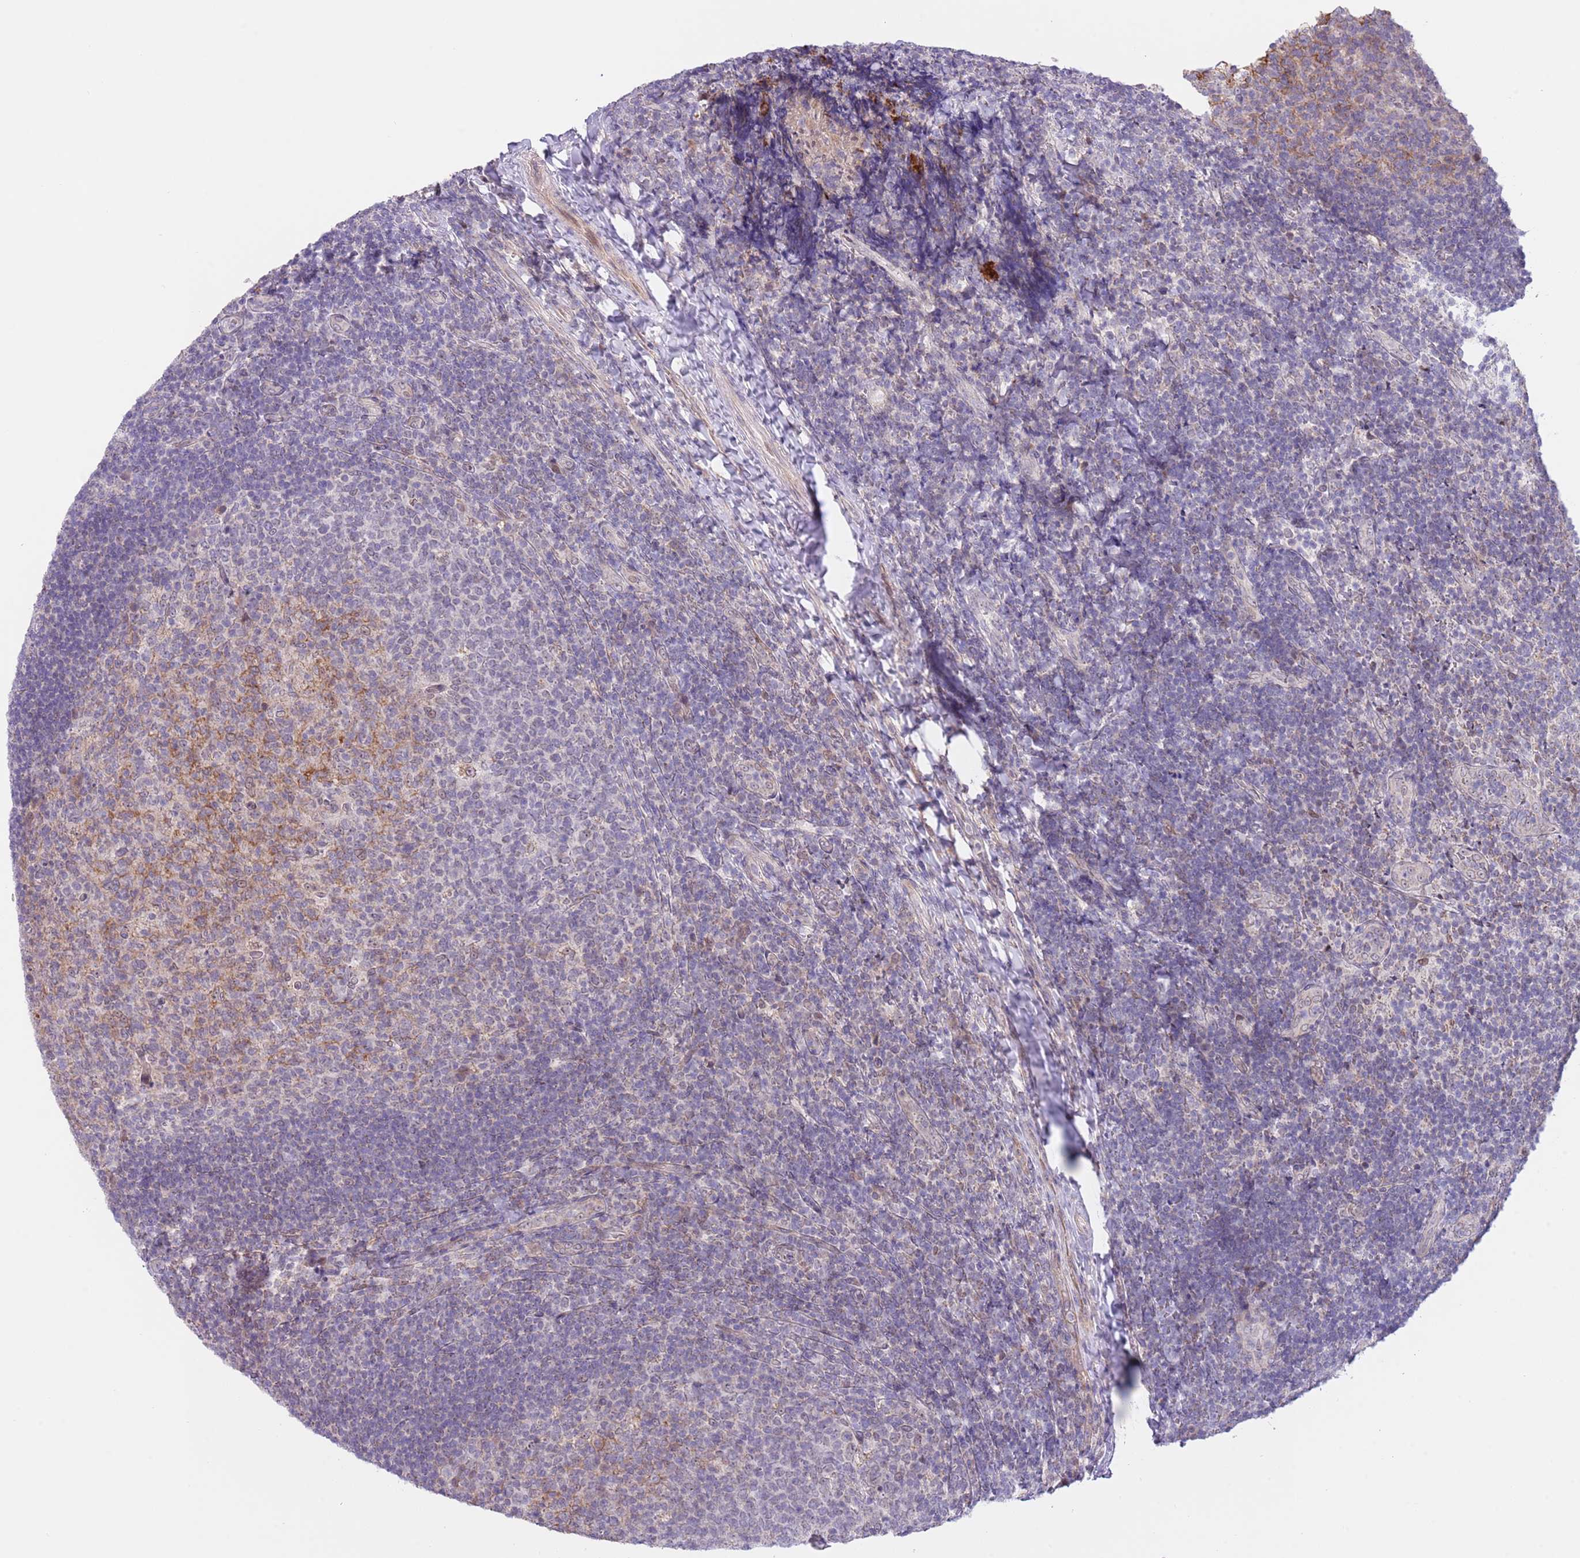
{"staining": {"intensity": "negative", "quantity": "none", "location": "none"}, "tissue": "tonsil", "cell_type": "Germinal center cells", "image_type": "normal", "snomed": [{"axis": "morphology", "description": "Normal tissue, NOS"}, {"axis": "topography", "description": "Tonsil"}], "caption": "Image shows no significant protein positivity in germinal center cells of normal tonsil.", "gene": "AP1S2", "patient": {"sex": "female", "age": 10}}